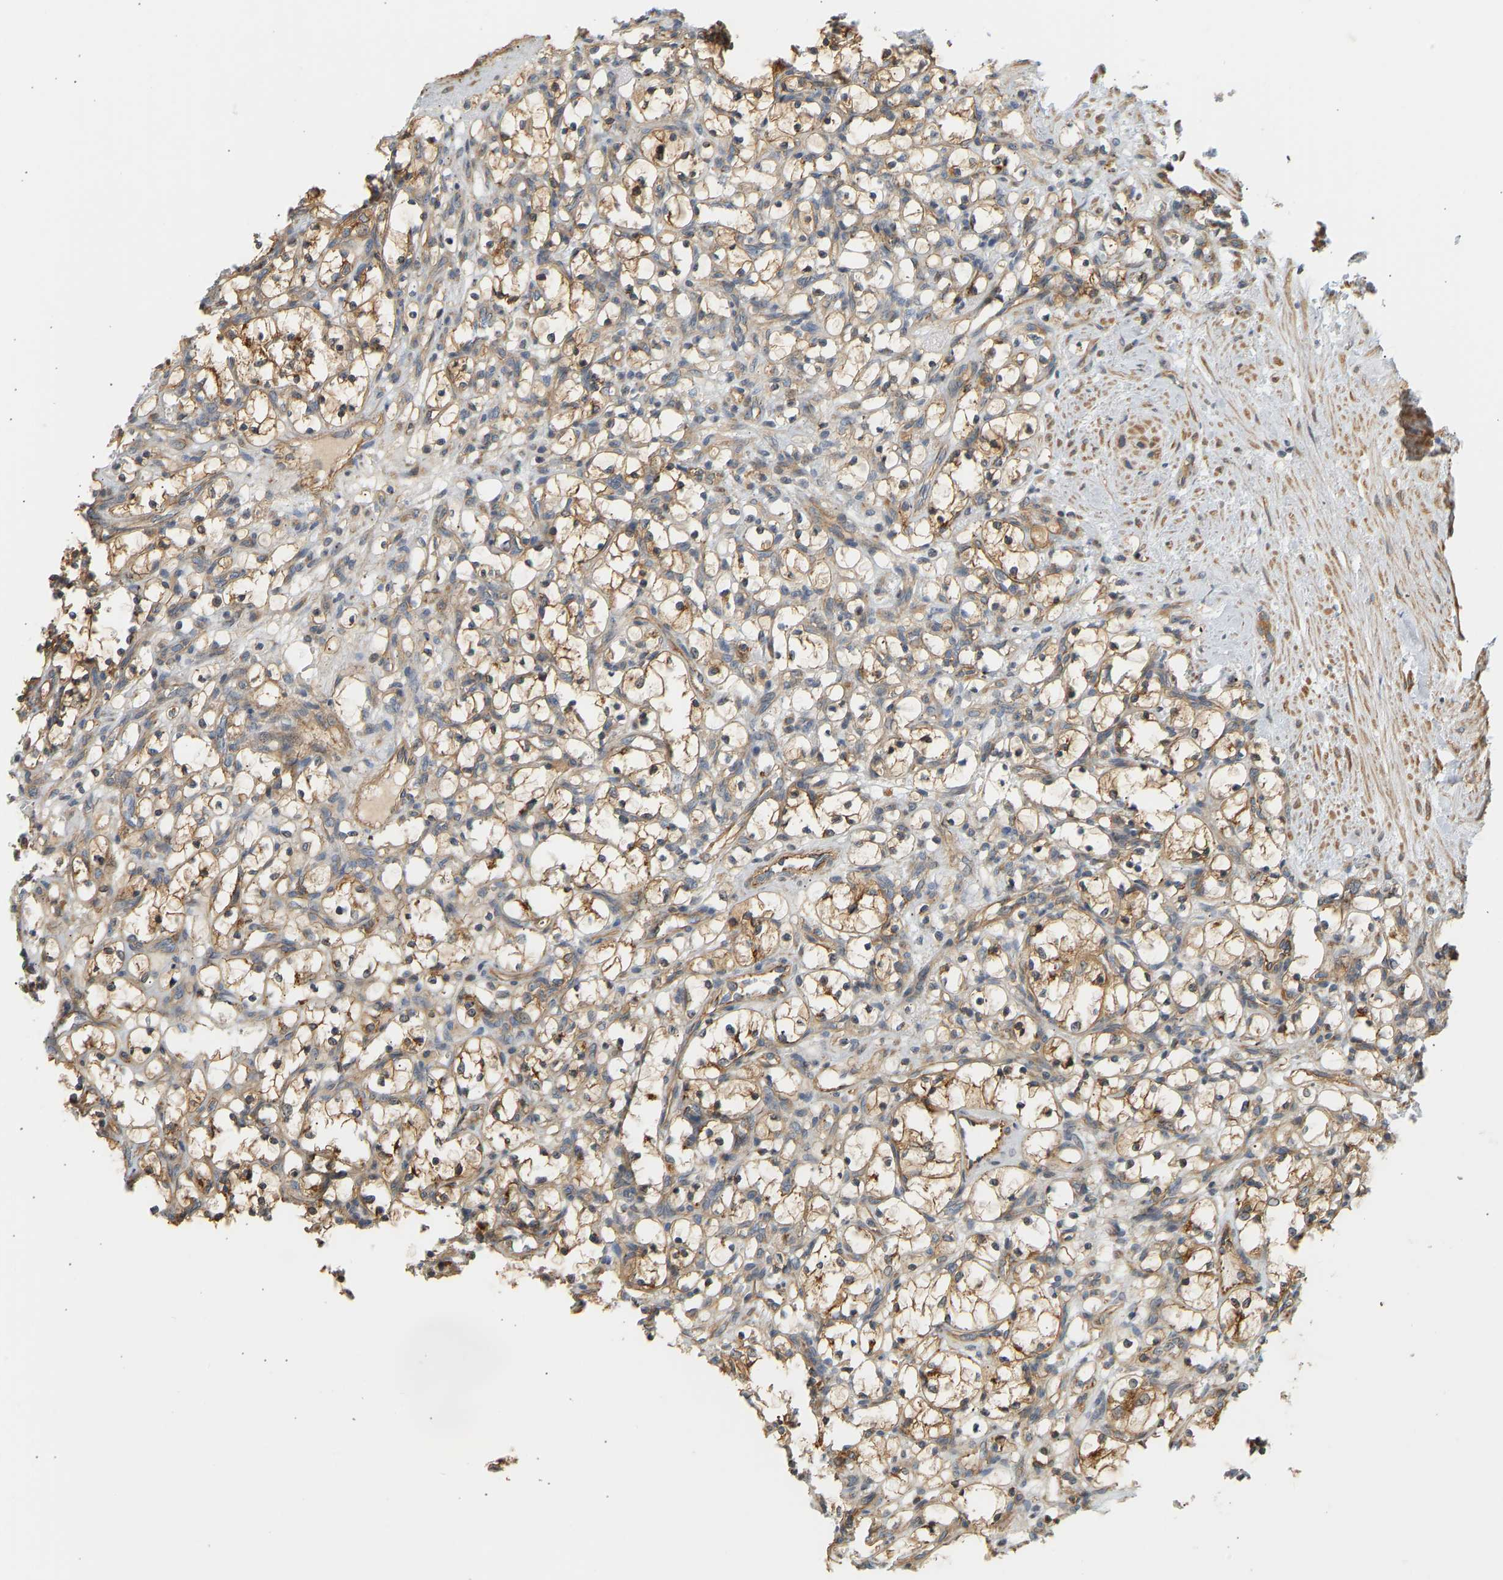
{"staining": {"intensity": "weak", "quantity": ">75%", "location": "cytoplasmic/membranous"}, "tissue": "renal cancer", "cell_type": "Tumor cells", "image_type": "cancer", "snomed": [{"axis": "morphology", "description": "Adenocarcinoma, NOS"}, {"axis": "topography", "description": "Kidney"}], "caption": "The histopathology image exhibits a brown stain indicating the presence of a protein in the cytoplasmic/membranous of tumor cells in adenocarcinoma (renal).", "gene": "CEP57", "patient": {"sex": "female", "age": 69}}